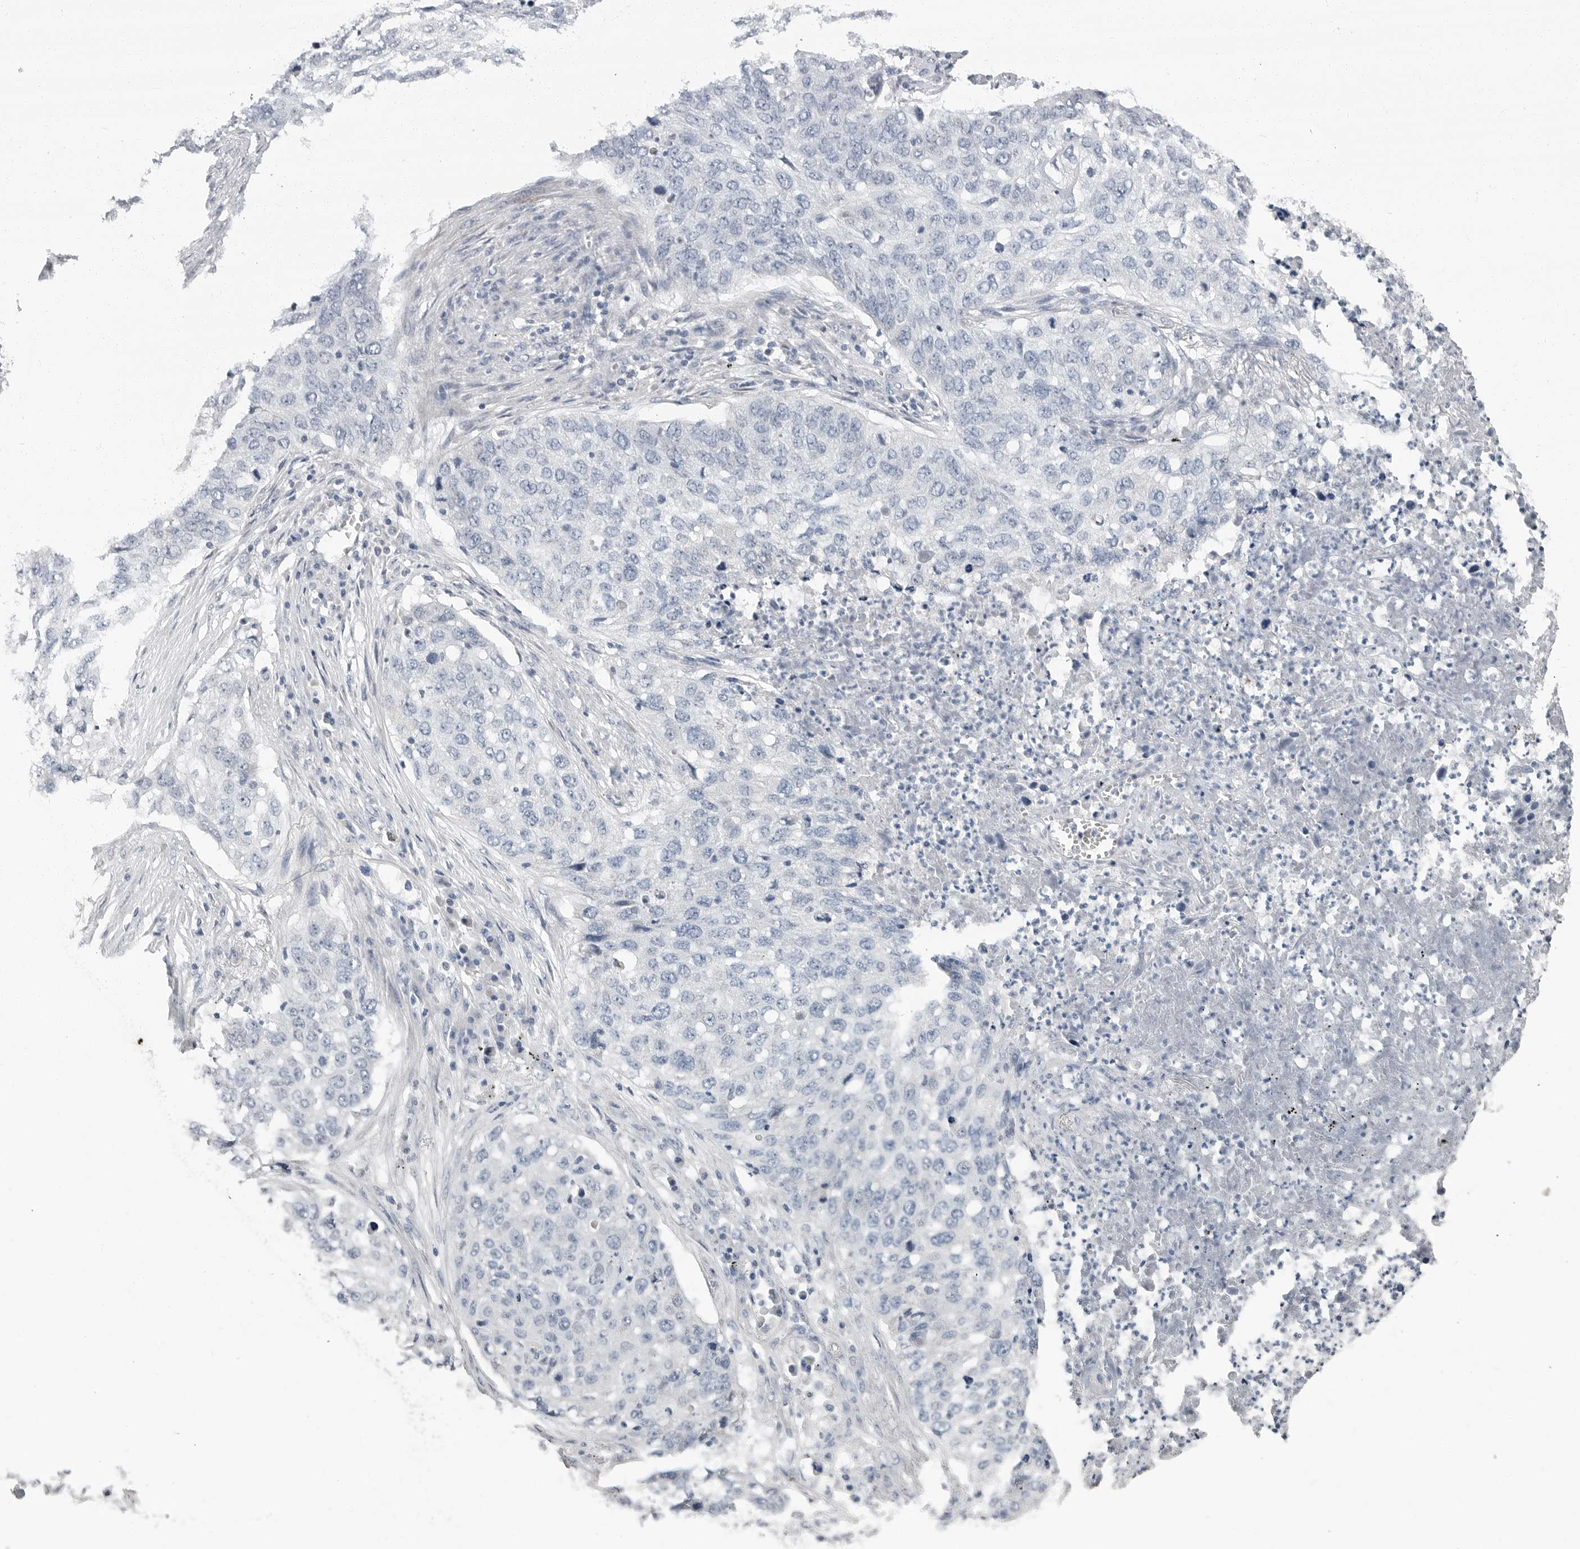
{"staining": {"intensity": "negative", "quantity": "none", "location": "none"}, "tissue": "lung cancer", "cell_type": "Tumor cells", "image_type": "cancer", "snomed": [{"axis": "morphology", "description": "Squamous cell carcinoma, NOS"}, {"axis": "topography", "description": "Lung"}], "caption": "This is a photomicrograph of immunohistochemistry (IHC) staining of lung cancer (squamous cell carcinoma), which shows no expression in tumor cells.", "gene": "PLN", "patient": {"sex": "female", "age": 63}}